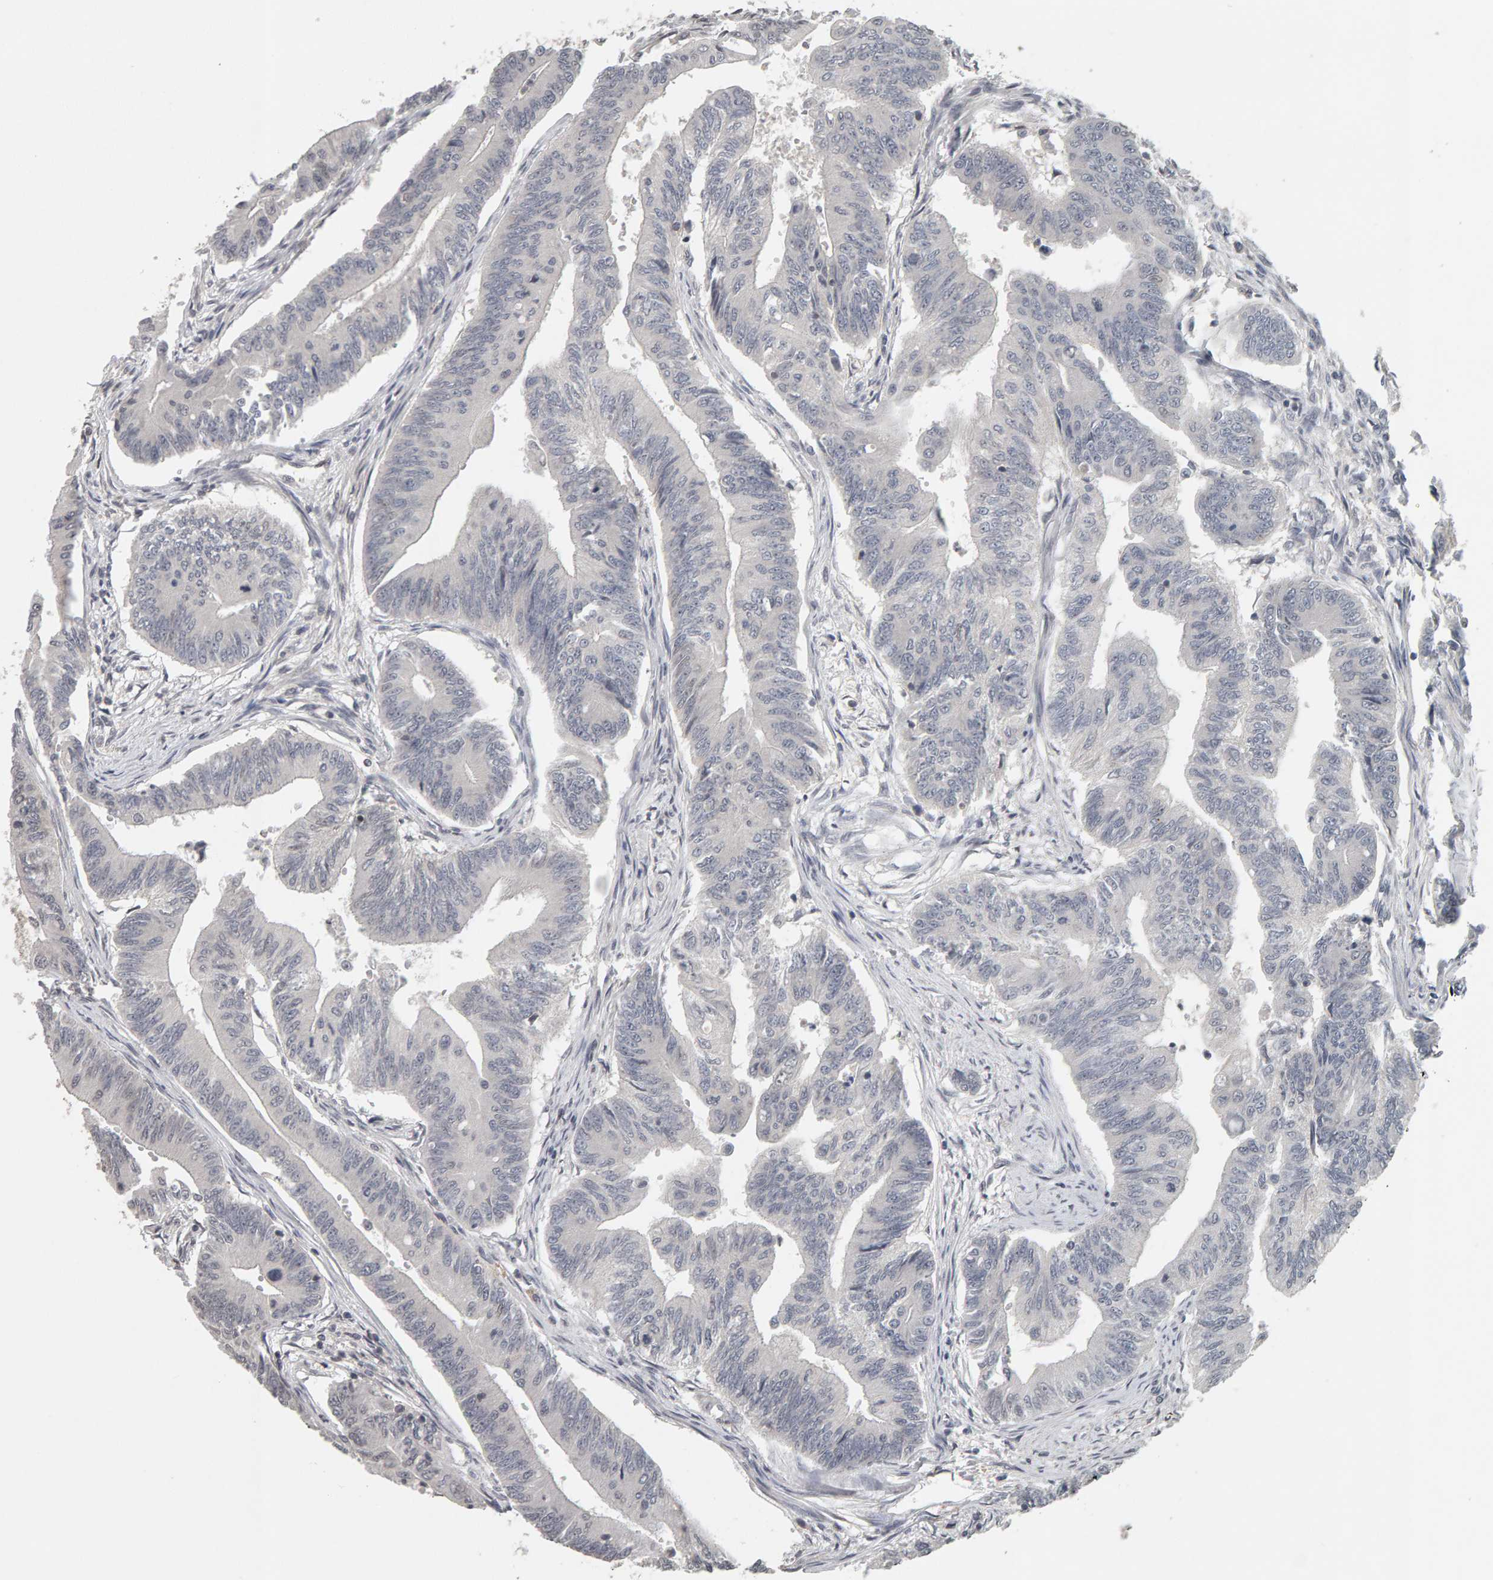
{"staining": {"intensity": "negative", "quantity": "none", "location": "none"}, "tissue": "colorectal cancer", "cell_type": "Tumor cells", "image_type": "cancer", "snomed": [{"axis": "morphology", "description": "Adenoma, NOS"}, {"axis": "morphology", "description": "Adenocarcinoma, NOS"}, {"axis": "topography", "description": "Colon"}], "caption": "Human colorectal cancer stained for a protein using immunohistochemistry demonstrates no positivity in tumor cells.", "gene": "TEFM", "patient": {"sex": "male", "age": 79}}